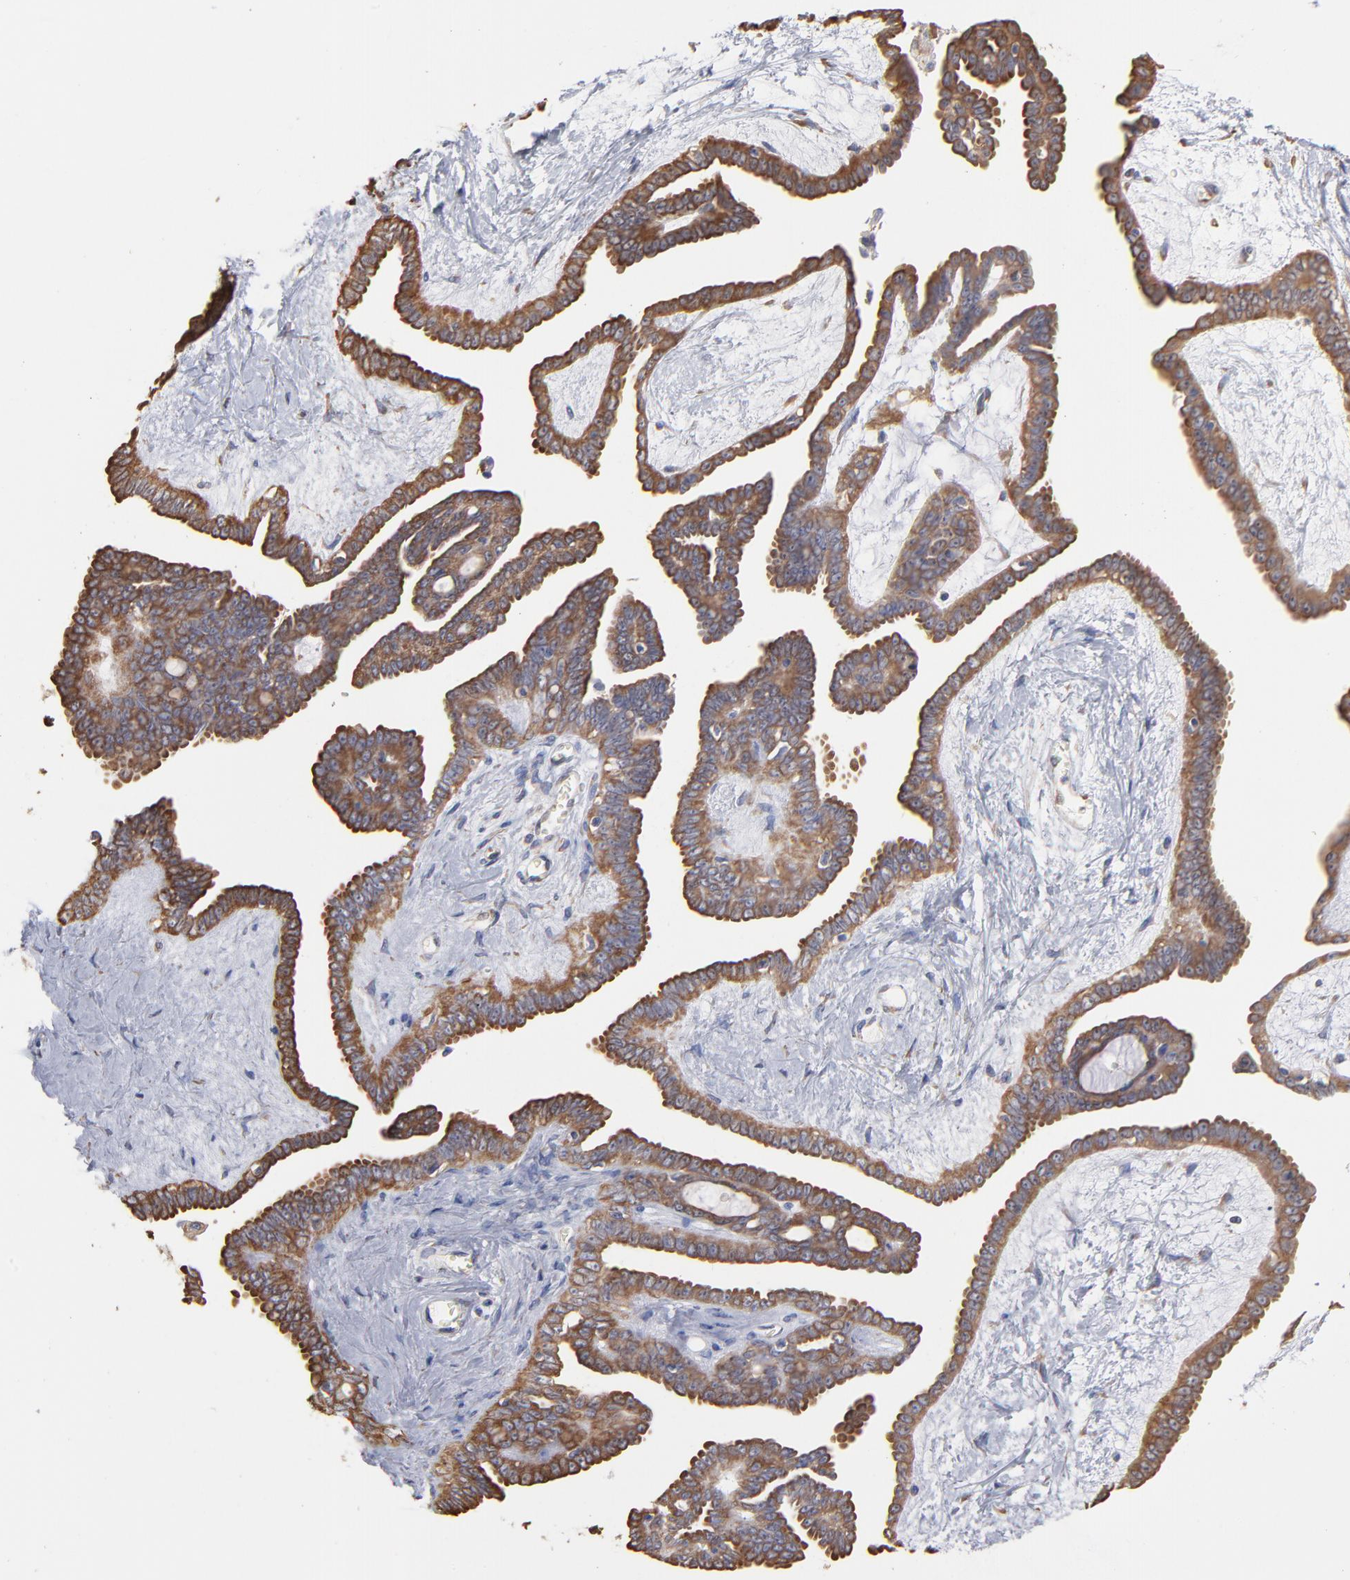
{"staining": {"intensity": "moderate", "quantity": ">75%", "location": "cytoplasmic/membranous"}, "tissue": "ovarian cancer", "cell_type": "Tumor cells", "image_type": "cancer", "snomed": [{"axis": "morphology", "description": "Cystadenocarcinoma, serous, NOS"}, {"axis": "topography", "description": "Ovary"}], "caption": "Immunohistochemical staining of serous cystadenocarcinoma (ovarian) displays medium levels of moderate cytoplasmic/membranous staining in about >75% of tumor cells. The staining was performed using DAB, with brown indicating positive protein expression. Nuclei are stained blue with hematoxylin.", "gene": "RPL9", "patient": {"sex": "female", "age": 71}}